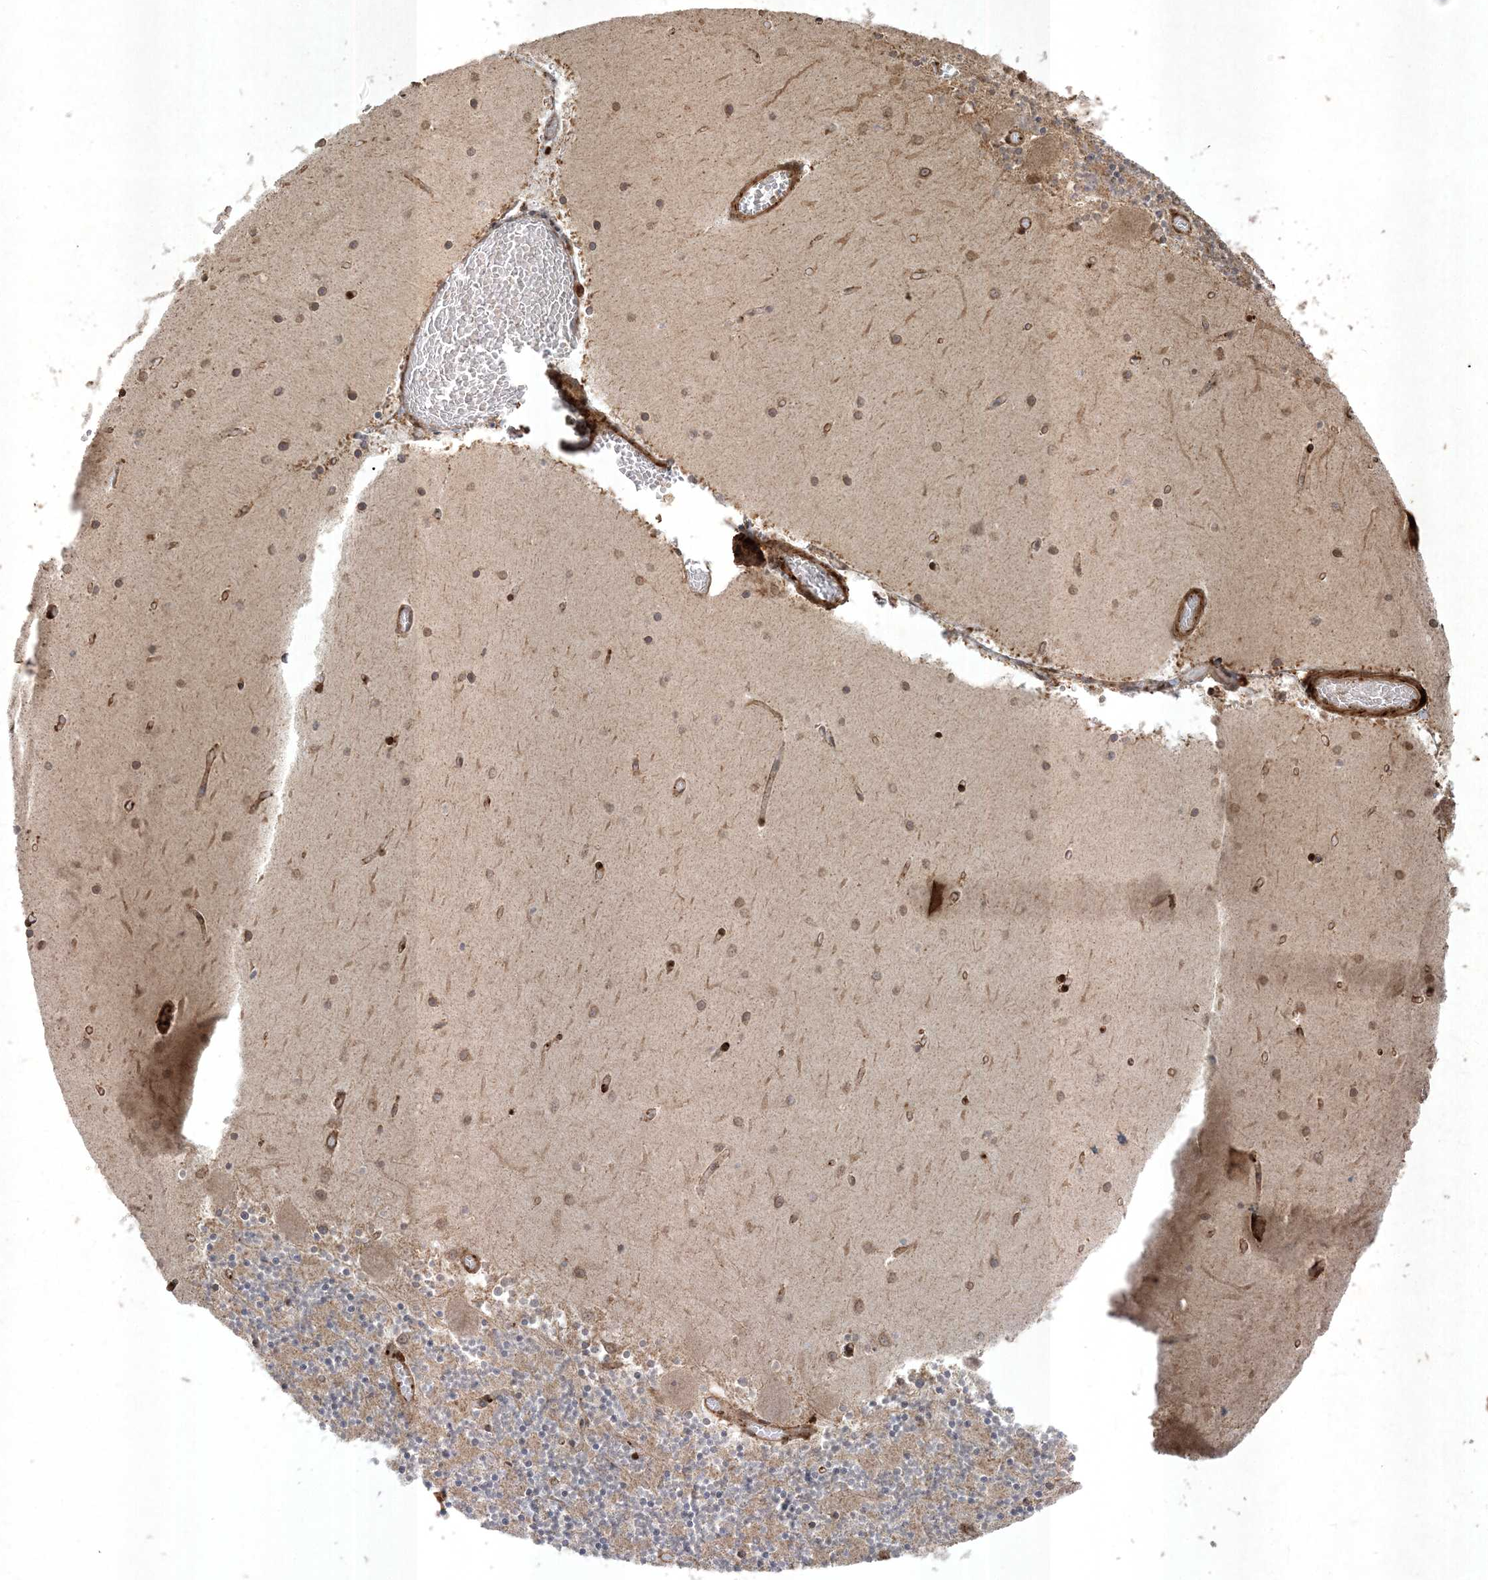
{"staining": {"intensity": "moderate", "quantity": ">75%", "location": "cytoplasmic/membranous"}, "tissue": "cerebellum", "cell_type": "Cells in granular layer", "image_type": "normal", "snomed": [{"axis": "morphology", "description": "Normal tissue, NOS"}, {"axis": "topography", "description": "Cerebellum"}], "caption": "Immunohistochemistry (IHC) histopathology image of normal cerebellum stained for a protein (brown), which demonstrates medium levels of moderate cytoplasmic/membranous expression in about >75% of cells in granular layer.", "gene": "RRAS", "patient": {"sex": "female", "age": 28}}